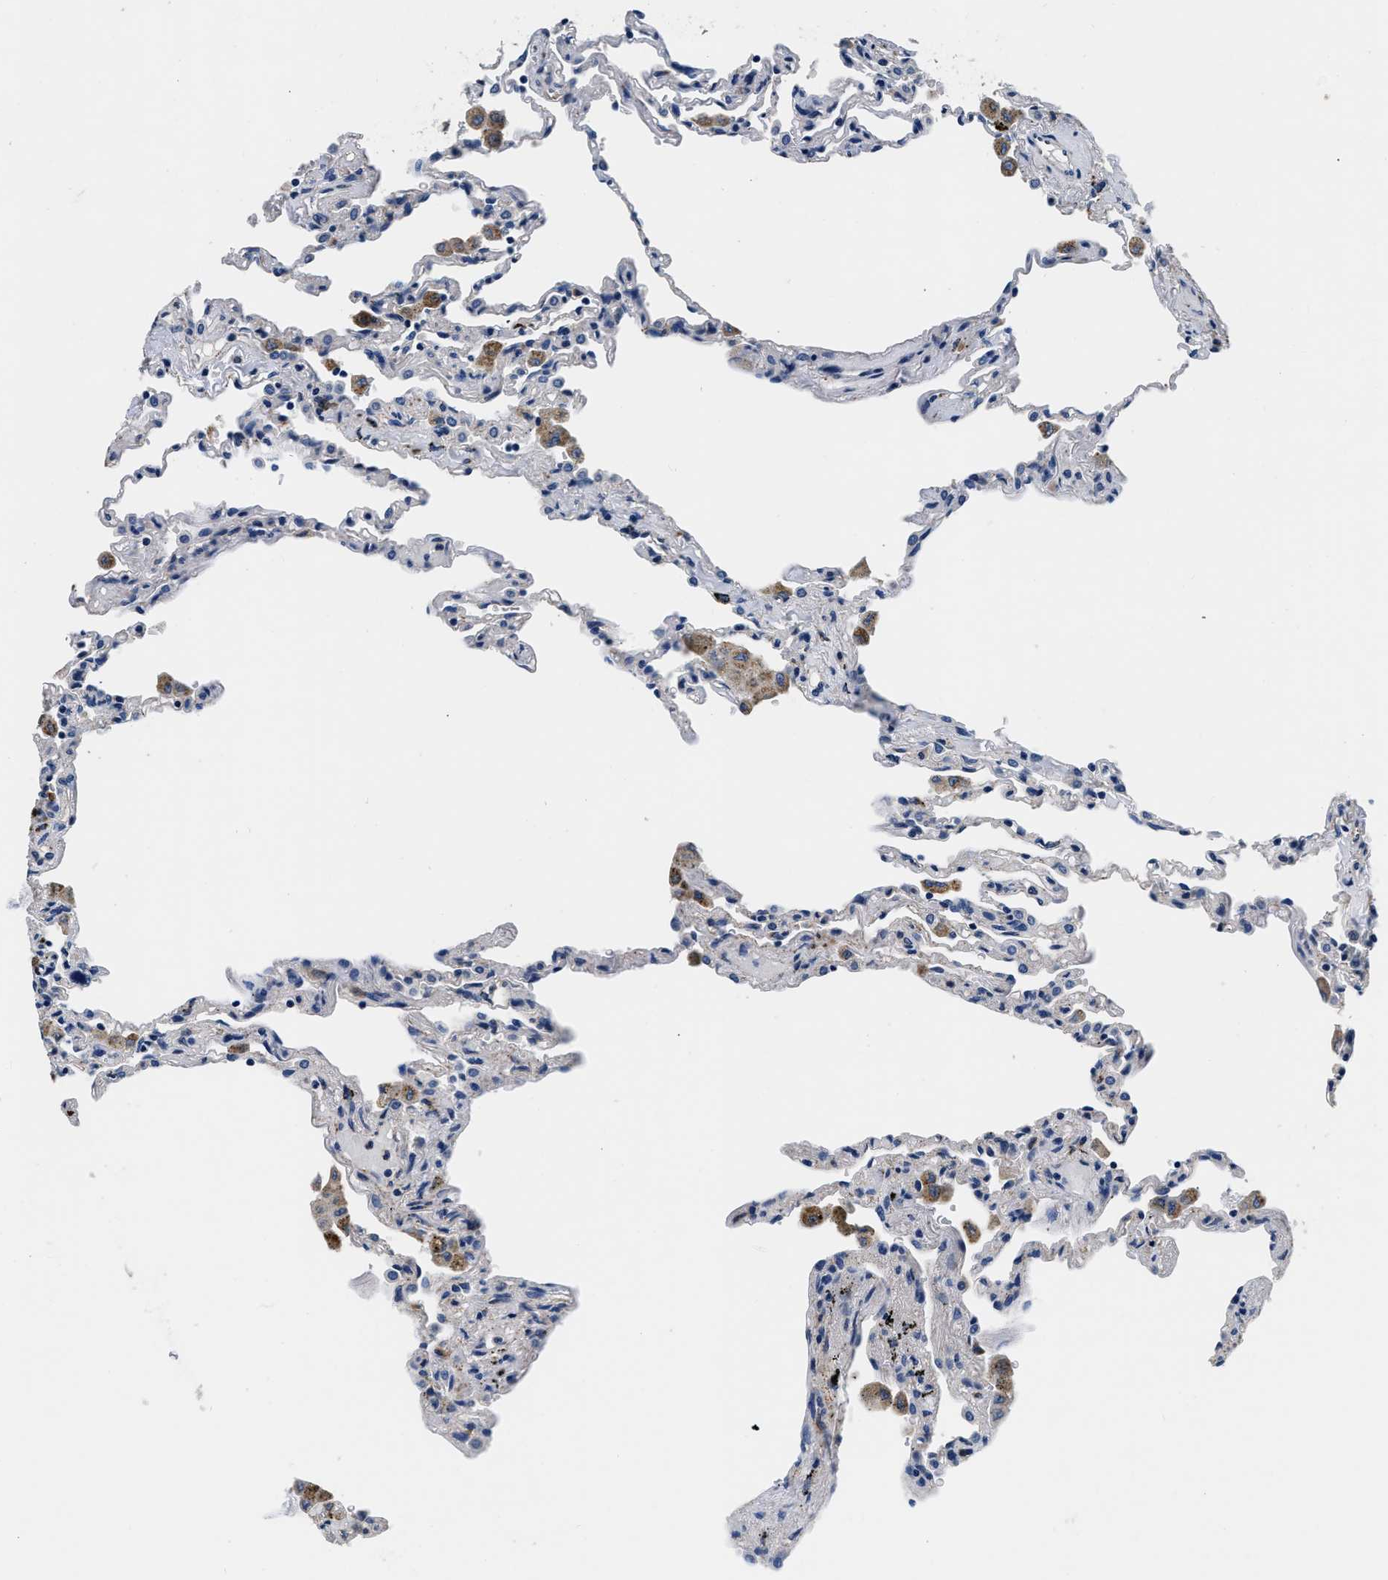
{"staining": {"intensity": "negative", "quantity": "none", "location": "none"}, "tissue": "lung", "cell_type": "Alveolar cells", "image_type": "normal", "snomed": [{"axis": "morphology", "description": "Normal tissue, NOS"}, {"axis": "topography", "description": "Lung"}], "caption": "The micrograph reveals no significant positivity in alveolar cells of lung.", "gene": "GRN", "patient": {"sex": "male", "age": 59}}